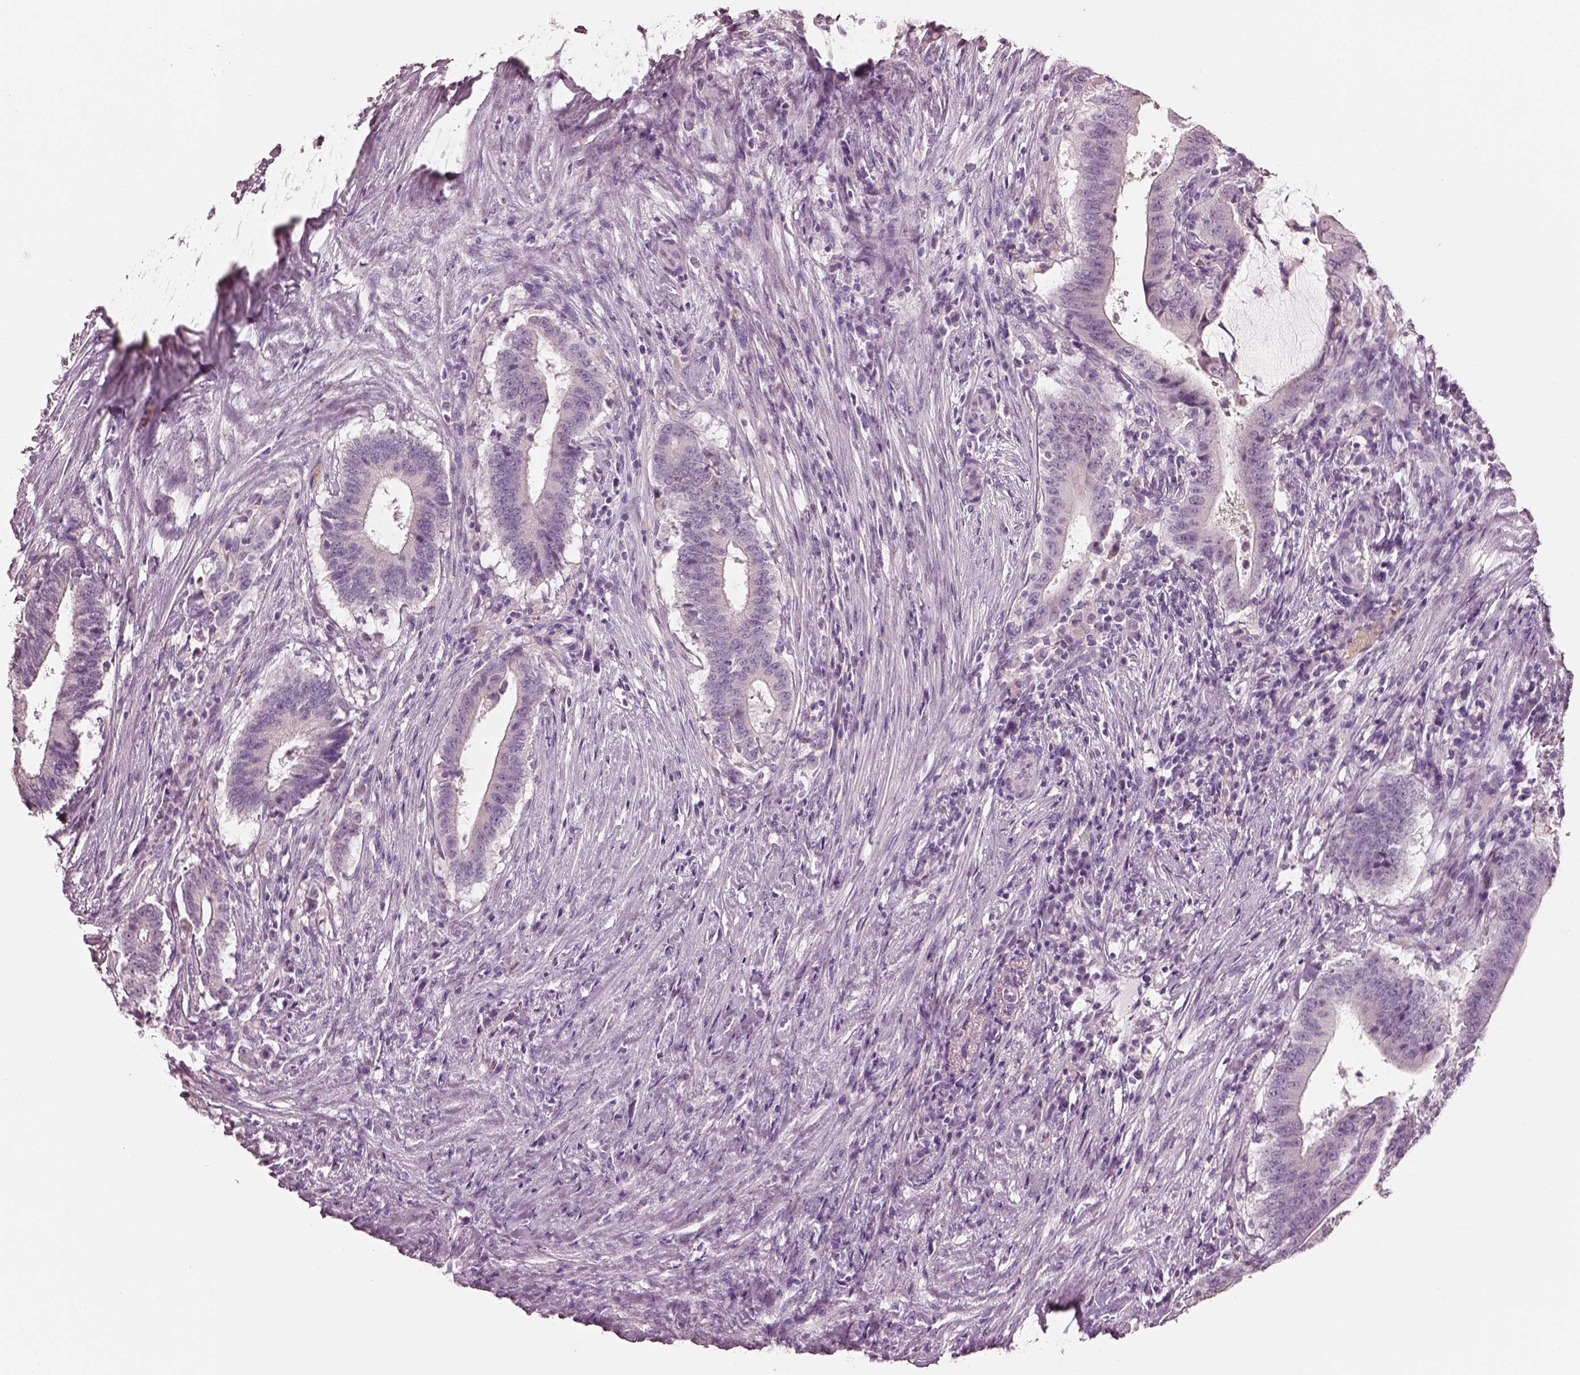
{"staining": {"intensity": "negative", "quantity": "none", "location": "none"}, "tissue": "colorectal cancer", "cell_type": "Tumor cells", "image_type": "cancer", "snomed": [{"axis": "morphology", "description": "Adenocarcinoma, NOS"}, {"axis": "topography", "description": "Colon"}], "caption": "This is a photomicrograph of IHC staining of colorectal adenocarcinoma, which shows no positivity in tumor cells.", "gene": "PNOC", "patient": {"sex": "female", "age": 43}}